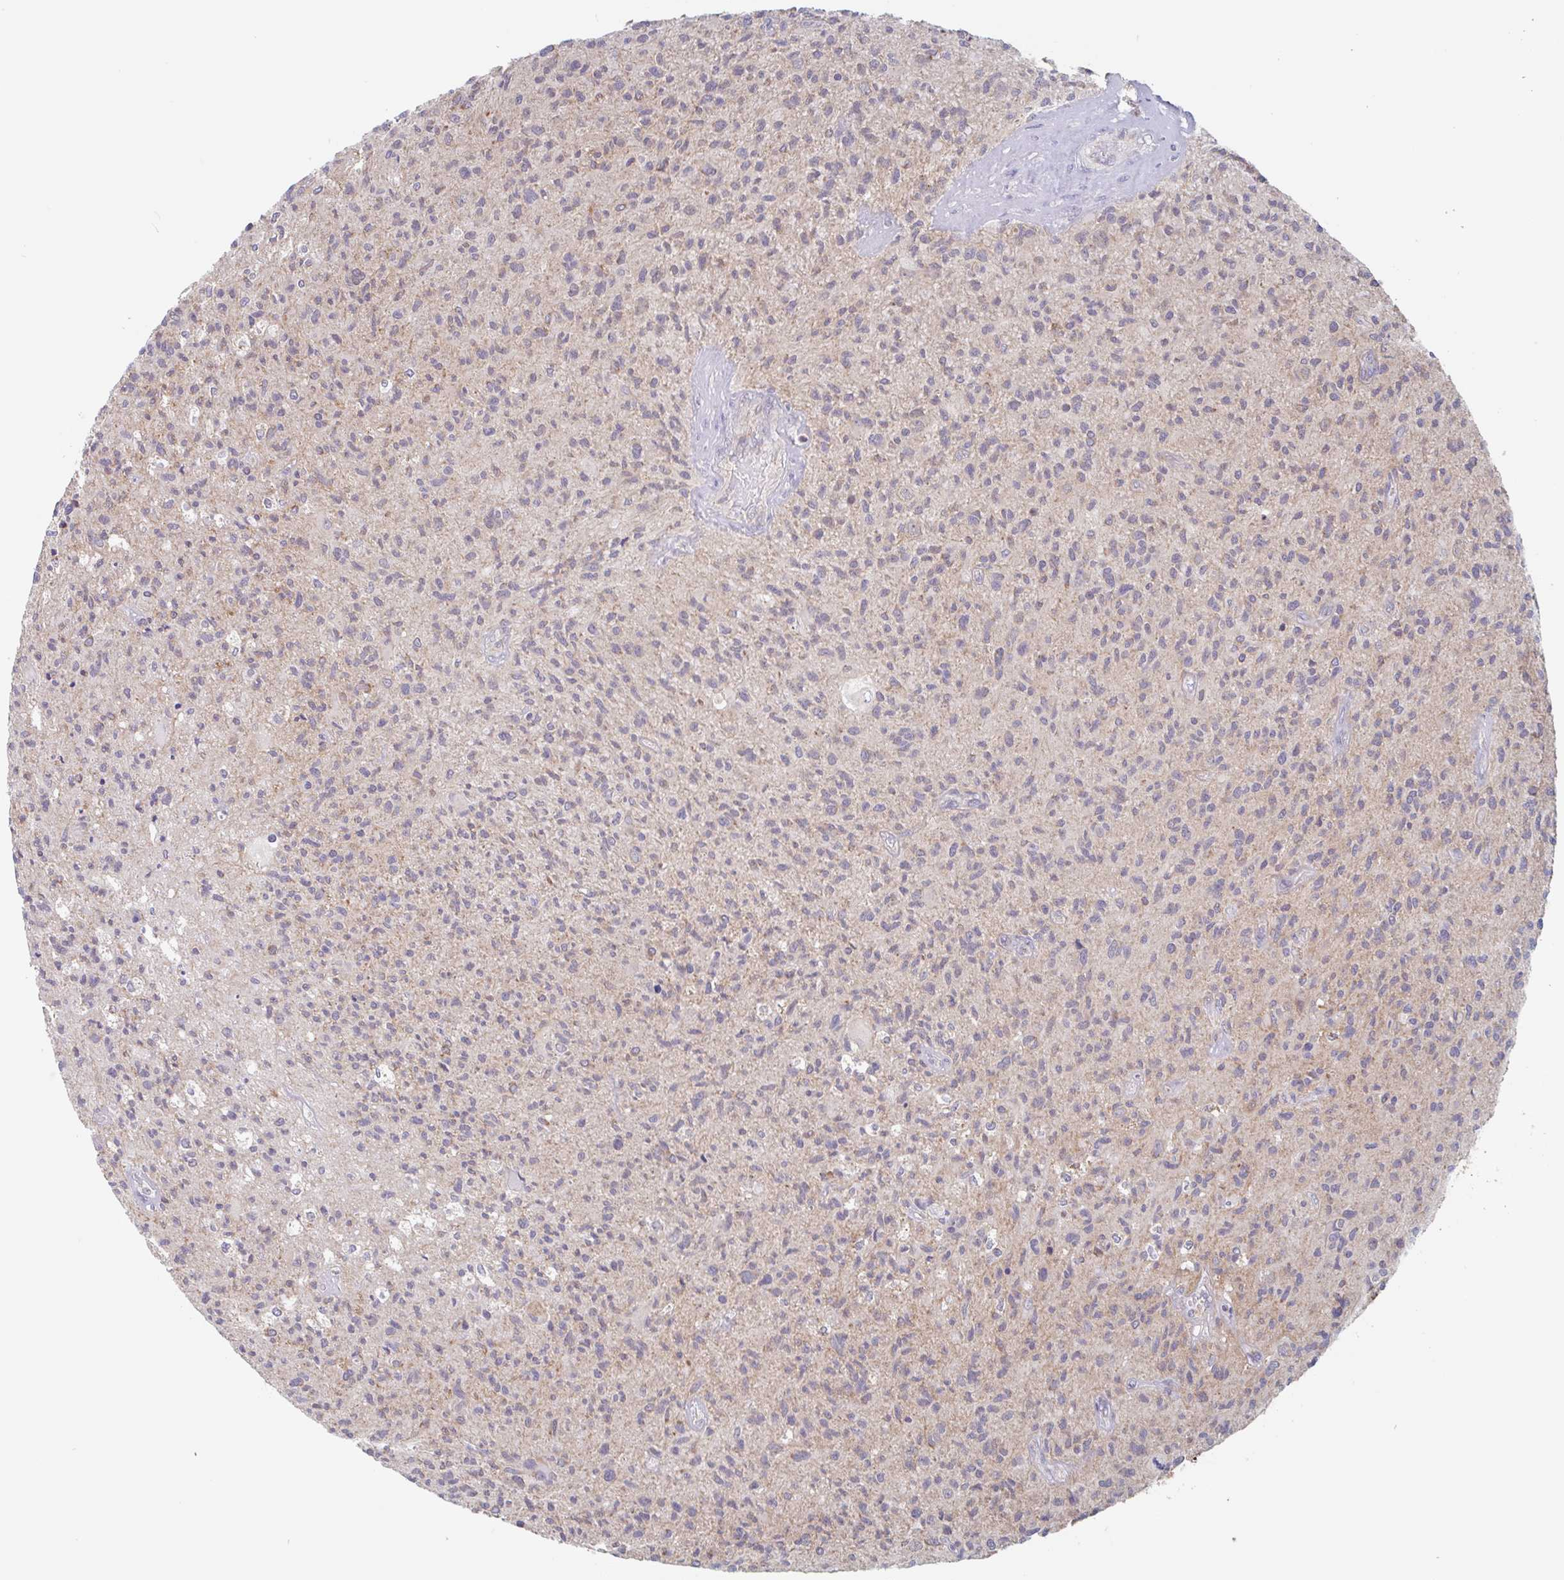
{"staining": {"intensity": "negative", "quantity": "none", "location": "none"}, "tissue": "glioma", "cell_type": "Tumor cells", "image_type": "cancer", "snomed": [{"axis": "morphology", "description": "Glioma, malignant, High grade"}, {"axis": "topography", "description": "Brain"}], "caption": "High magnification brightfield microscopy of high-grade glioma (malignant) stained with DAB (3,3'-diaminobenzidine) (brown) and counterstained with hematoxylin (blue): tumor cells show no significant positivity.", "gene": "SURF1", "patient": {"sex": "female", "age": 70}}